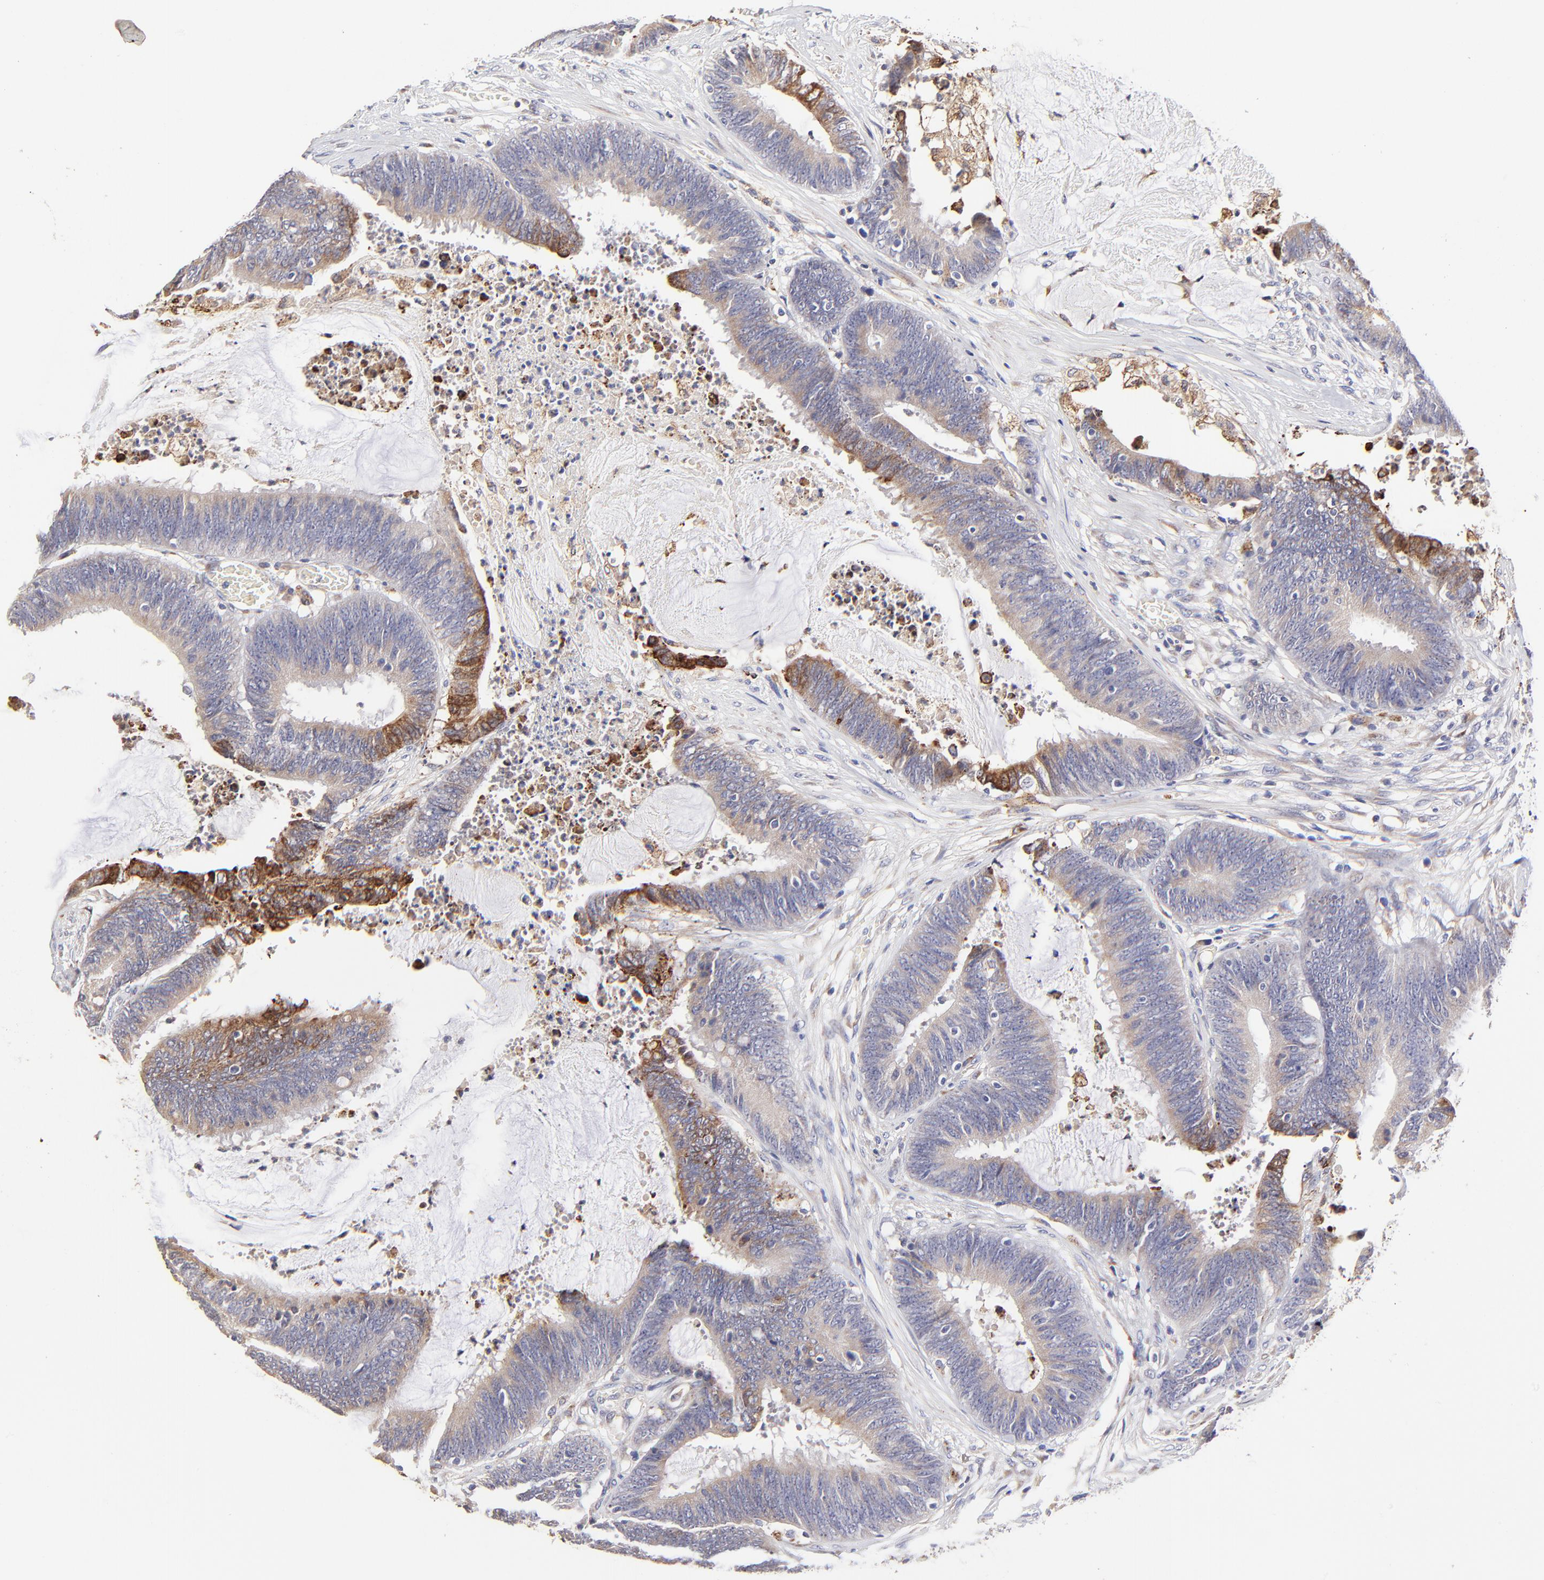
{"staining": {"intensity": "weak", "quantity": ">75%", "location": "cytoplasmic/membranous"}, "tissue": "colorectal cancer", "cell_type": "Tumor cells", "image_type": "cancer", "snomed": [{"axis": "morphology", "description": "Adenocarcinoma, NOS"}, {"axis": "topography", "description": "Rectum"}], "caption": "Colorectal cancer (adenocarcinoma) tissue demonstrates weak cytoplasmic/membranous staining in about >75% of tumor cells, visualized by immunohistochemistry.", "gene": "GCSAM", "patient": {"sex": "female", "age": 66}}